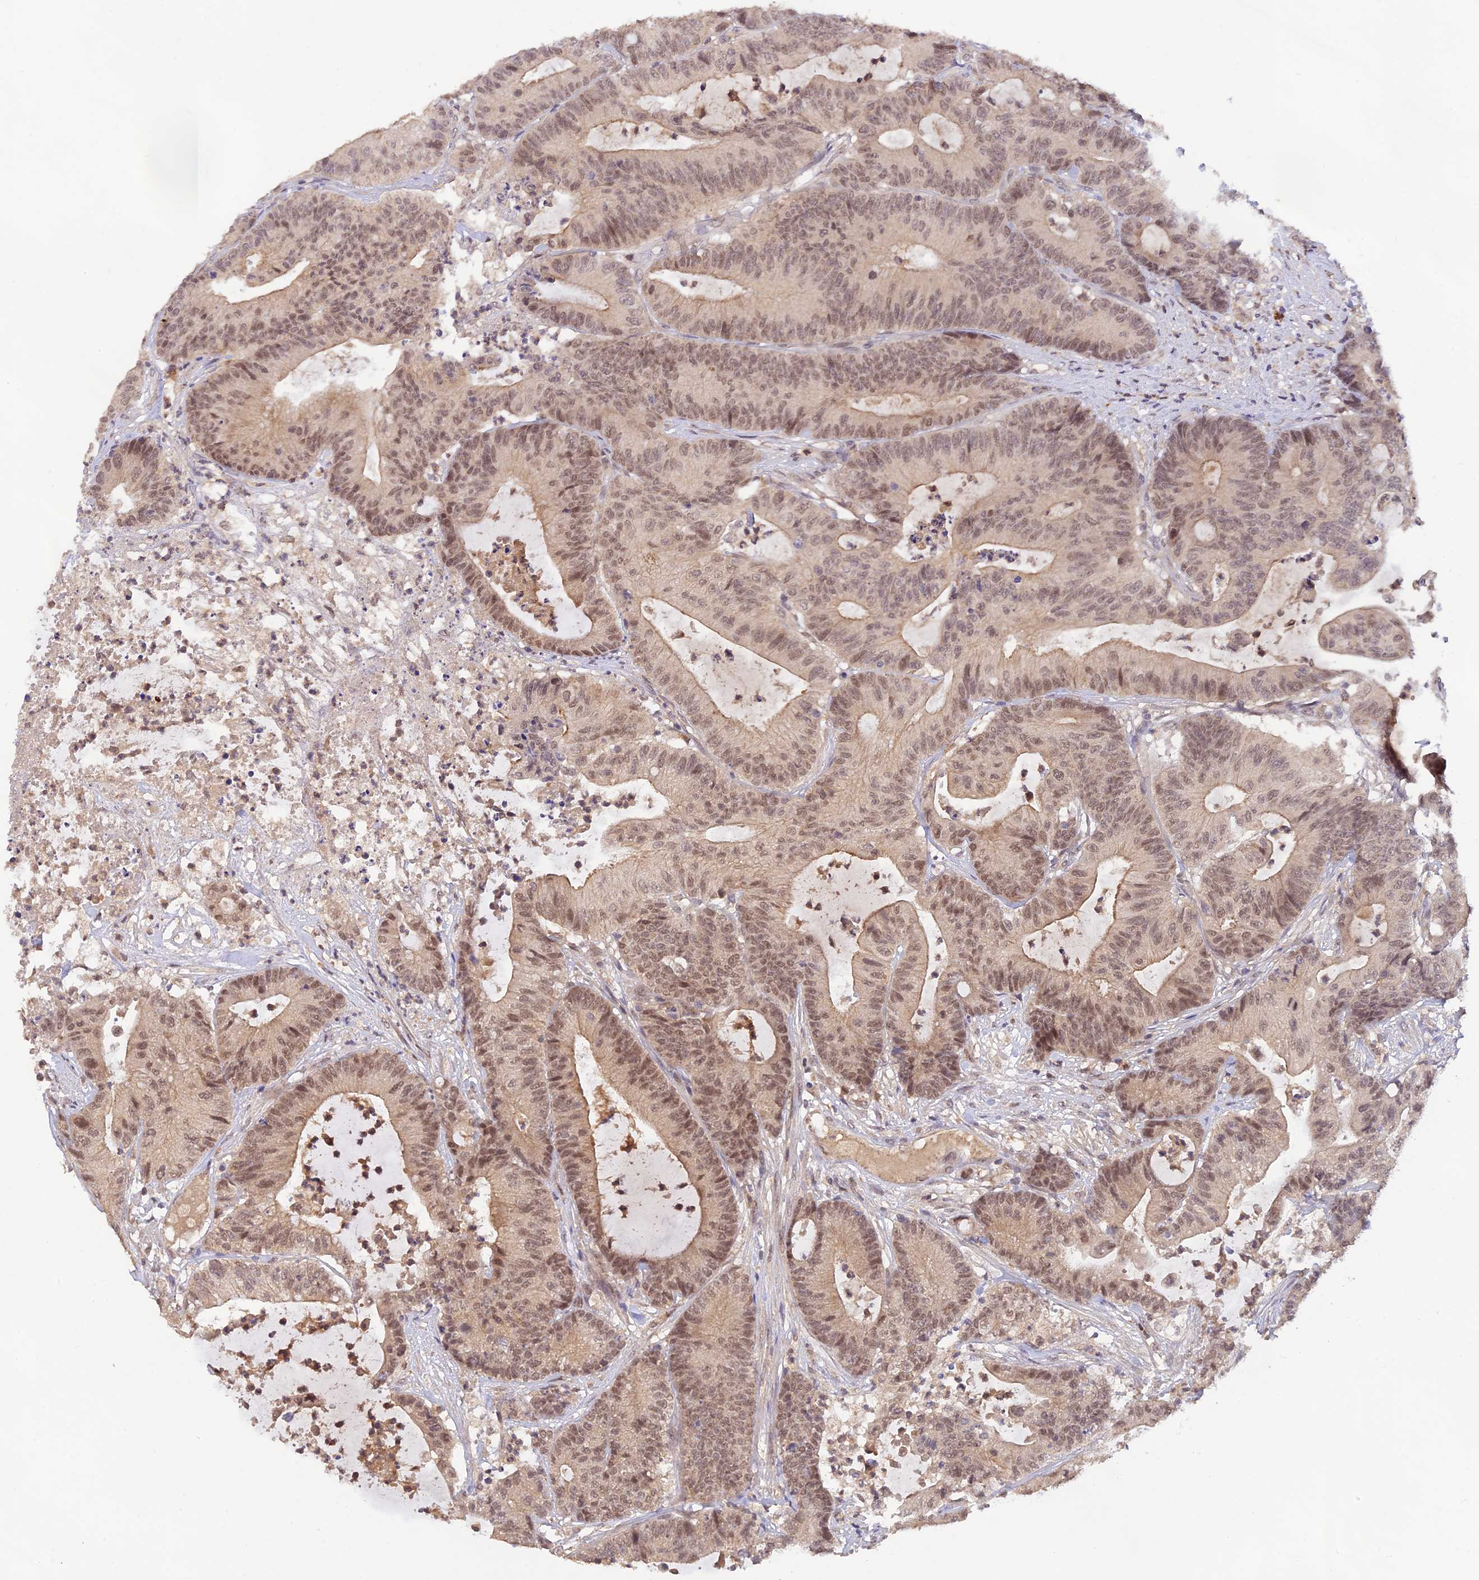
{"staining": {"intensity": "moderate", "quantity": ">75%", "location": "nuclear"}, "tissue": "colorectal cancer", "cell_type": "Tumor cells", "image_type": "cancer", "snomed": [{"axis": "morphology", "description": "Adenocarcinoma, NOS"}, {"axis": "topography", "description": "Colon"}], "caption": "This photomicrograph exhibits IHC staining of human colorectal adenocarcinoma, with medium moderate nuclear expression in about >75% of tumor cells.", "gene": "ZNF436", "patient": {"sex": "female", "age": 84}}